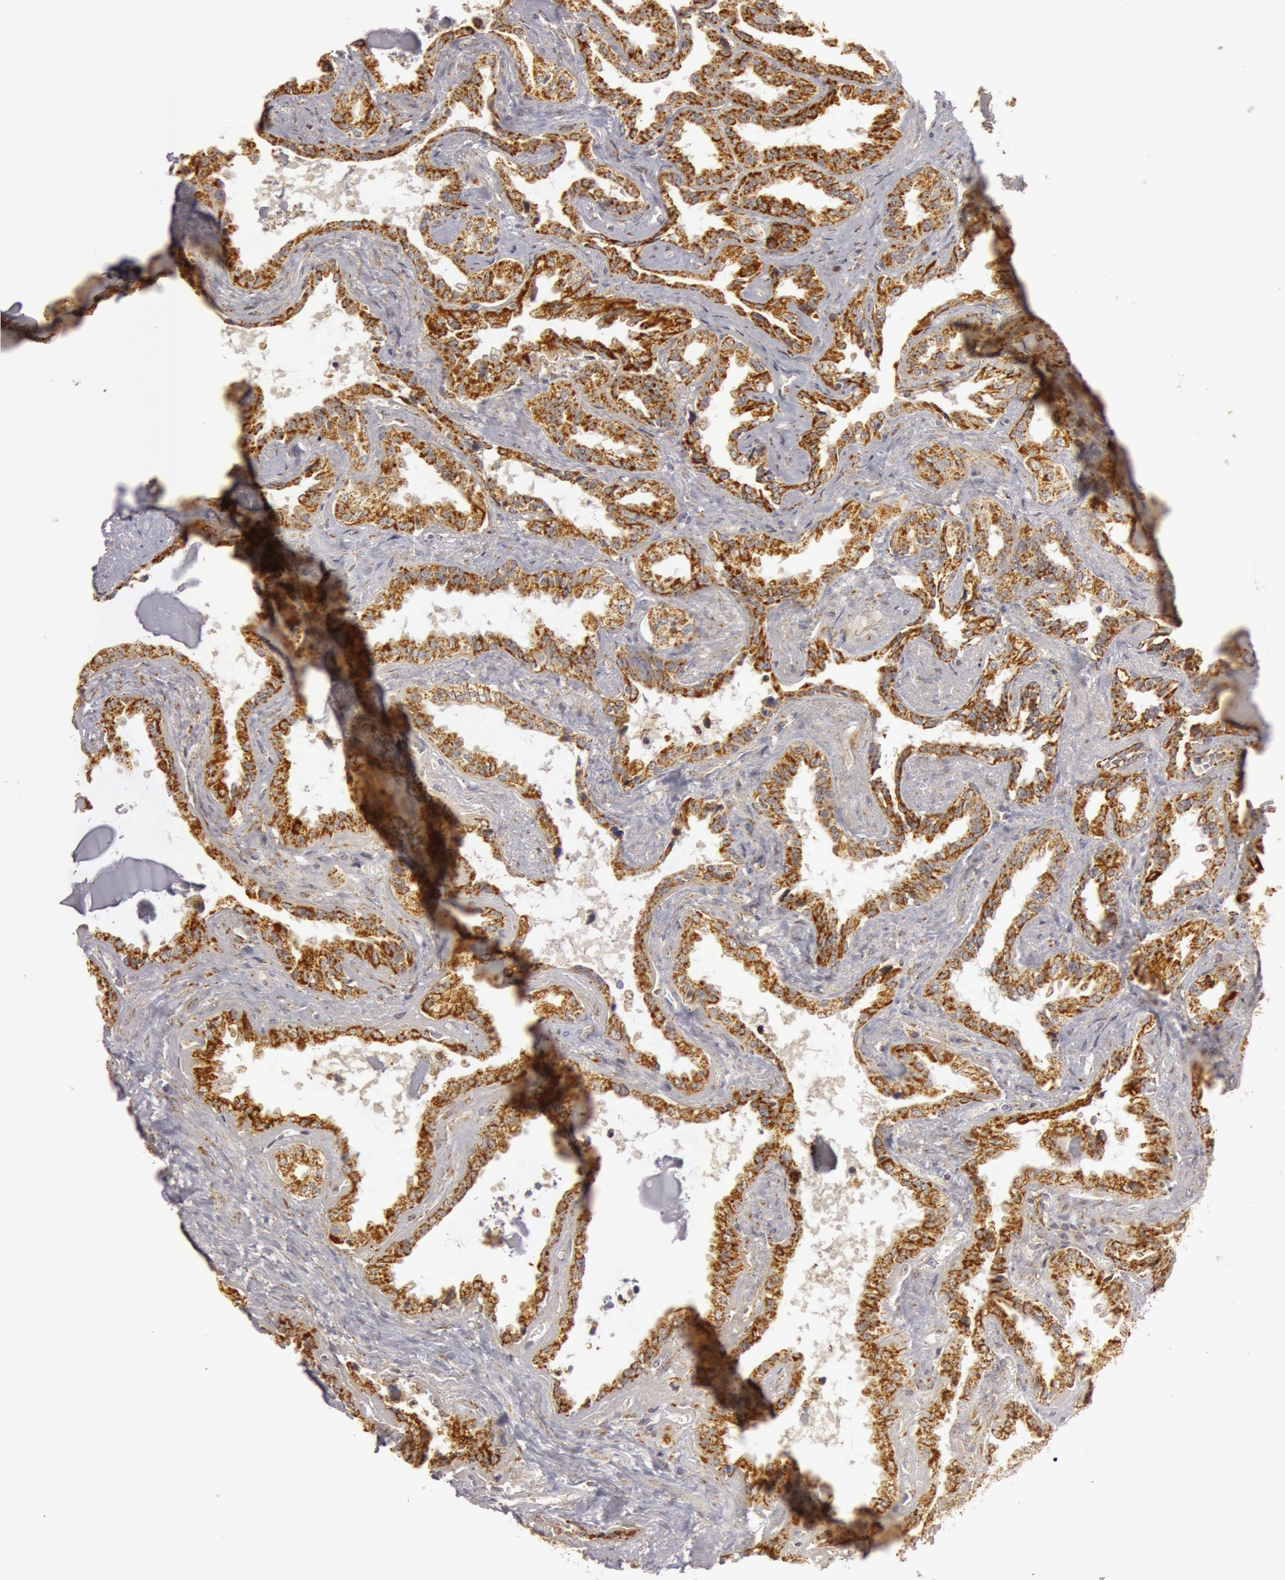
{"staining": {"intensity": "strong", "quantity": ">75%", "location": "cytoplasmic/membranous"}, "tissue": "seminal vesicle", "cell_type": "Glandular cells", "image_type": "normal", "snomed": [{"axis": "morphology", "description": "Normal tissue, NOS"}, {"axis": "morphology", "description": "Inflammation, NOS"}, {"axis": "topography", "description": "Urinary bladder"}, {"axis": "topography", "description": "Prostate"}, {"axis": "topography", "description": "Seminal veicle"}], "caption": "Brown immunohistochemical staining in normal human seminal vesicle shows strong cytoplasmic/membranous expression in about >75% of glandular cells. (Stains: DAB (3,3'-diaminobenzidine) in brown, nuclei in blue, Microscopy: brightfield microscopy at high magnification).", "gene": "C7", "patient": {"sex": "male", "age": 82}}